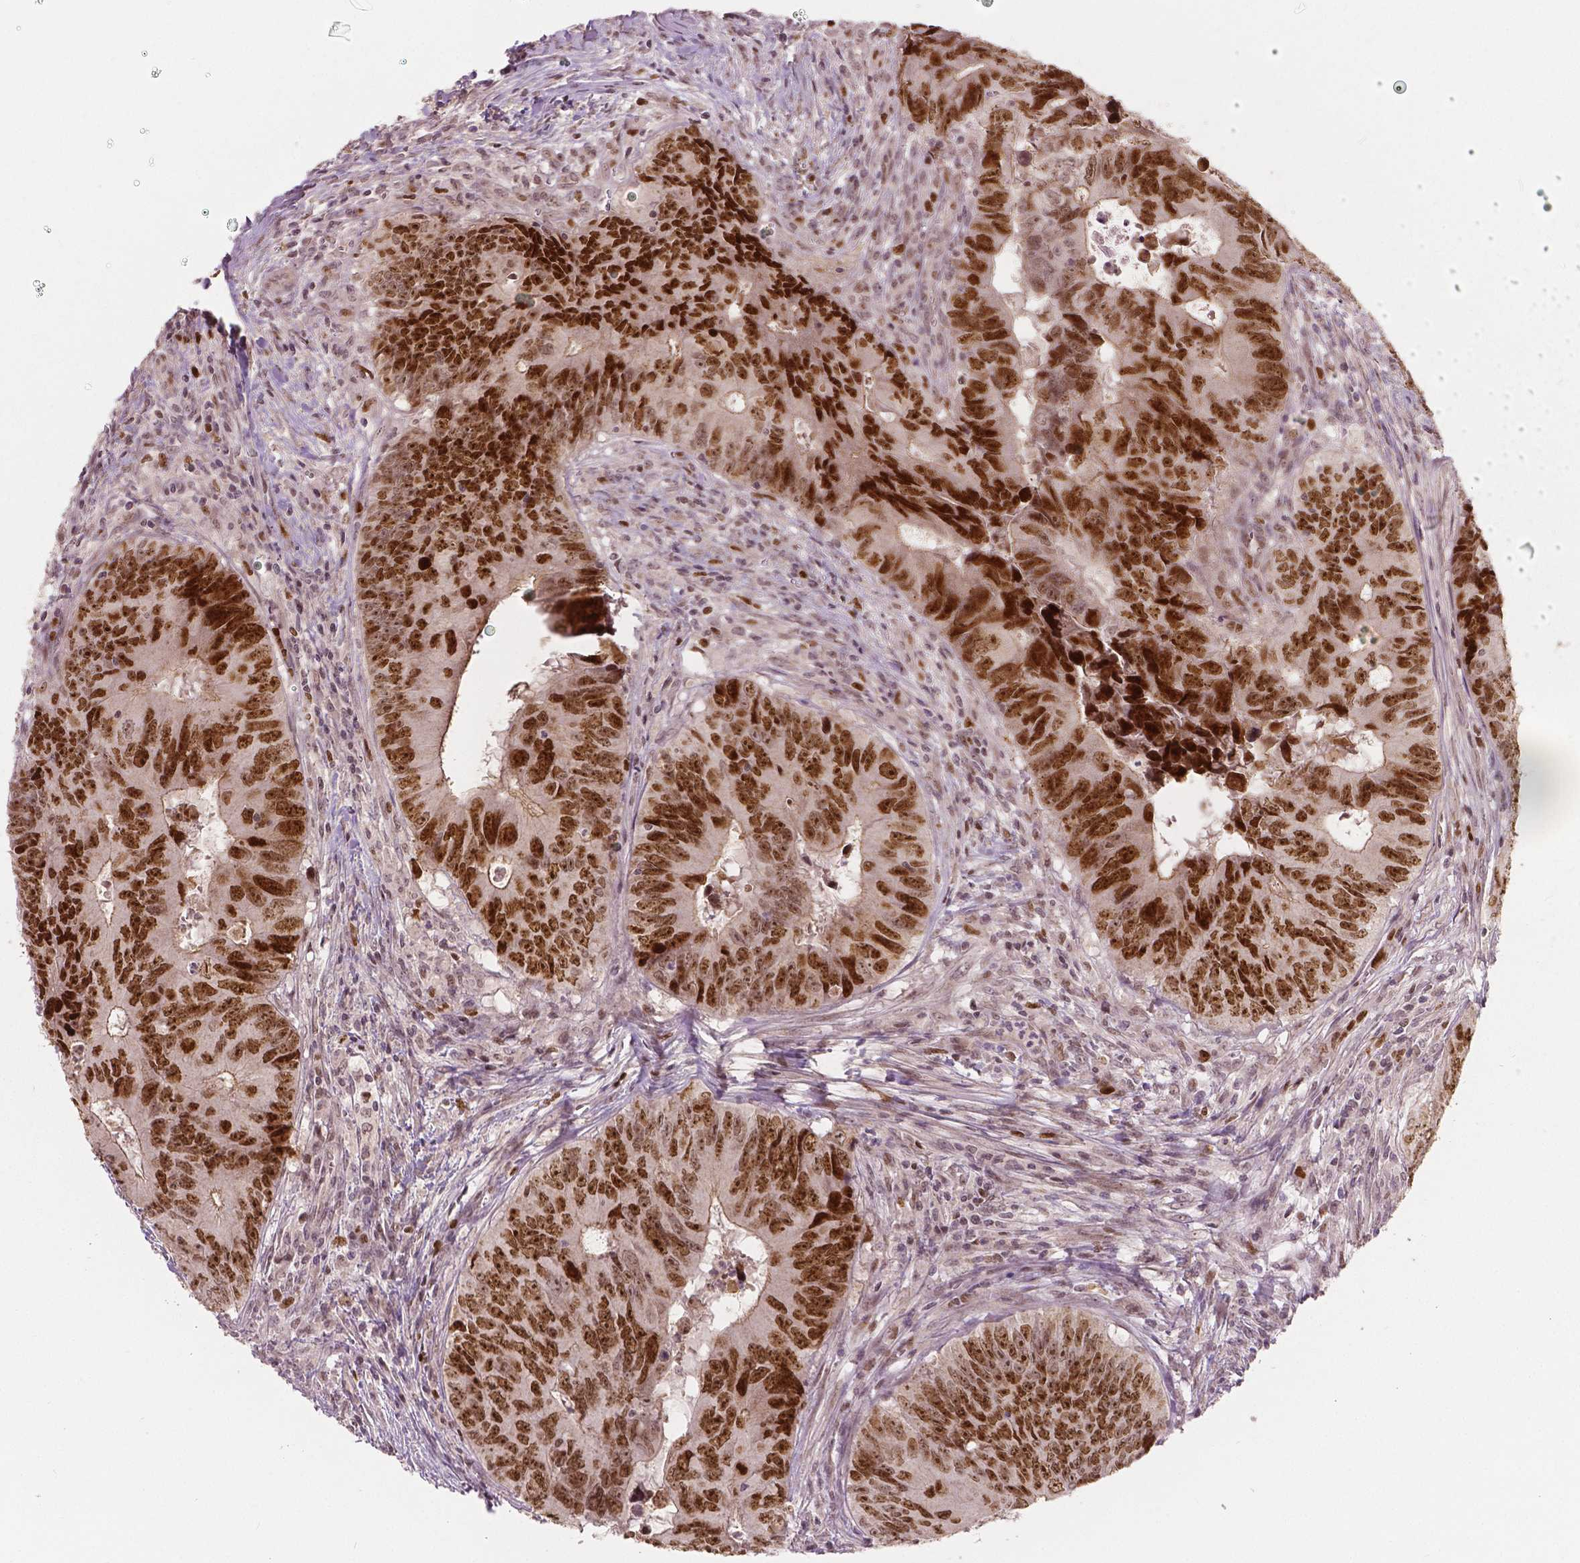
{"staining": {"intensity": "strong", "quantity": ">75%", "location": "cytoplasmic/membranous,nuclear"}, "tissue": "colorectal cancer", "cell_type": "Tumor cells", "image_type": "cancer", "snomed": [{"axis": "morphology", "description": "Adenocarcinoma, NOS"}, {"axis": "topography", "description": "Colon"}], "caption": "Tumor cells demonstrate high levels of strong cytoplasmic/membranous and nuclear expression in about >75% of cells in human adenocarcinoma (colorectal).", "gene": "NSD2", "patient": {"sex": "female", "age": 82}}